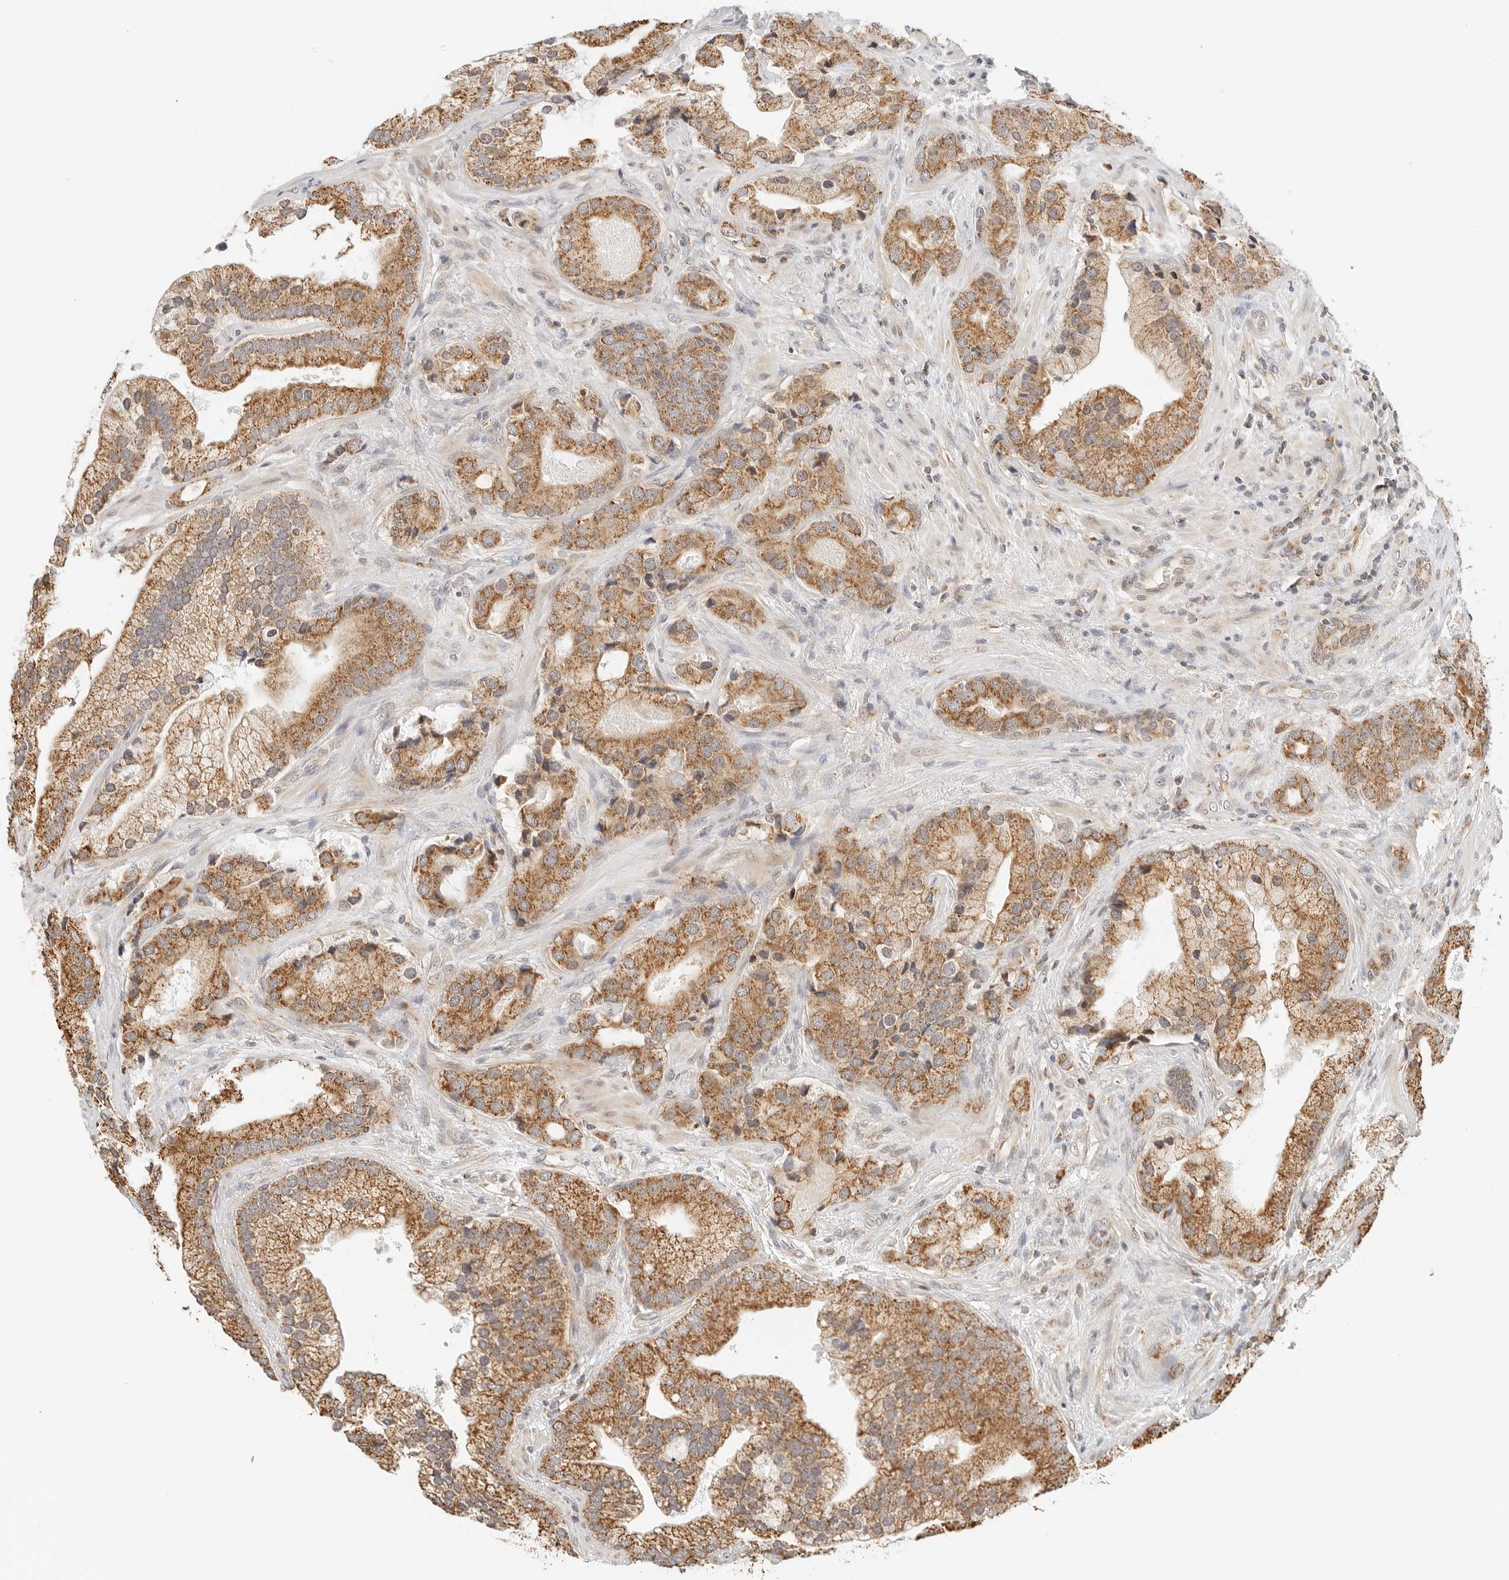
{"staining": {"intensity": "moderate", "quantity": ">75%", "location": "cytoplasmic/membranous"}, "tissue": "prostate cancer", "cell_type": "Tumor cells", "image_type": "cancer", "snomed": [{"axis": "morphology", "description": "Adenocarcinoma, High grade"}, {"axis": "topography", "description": "Prostate"}], "caption": "High-grade adenocarcinoma (prostate) stained with immunohistochemistry displays moderate cytoplasmic/membranous positivity in about >75% of tumor cells. The staining is performed using DAB (3,3'-diaminobenzidine) brown chromogen to label protein expression. The nuclei are counter-stained blue using hematoxylin.", "gene": "ATL1", "patient": {"sex": "male", "age": 70}}